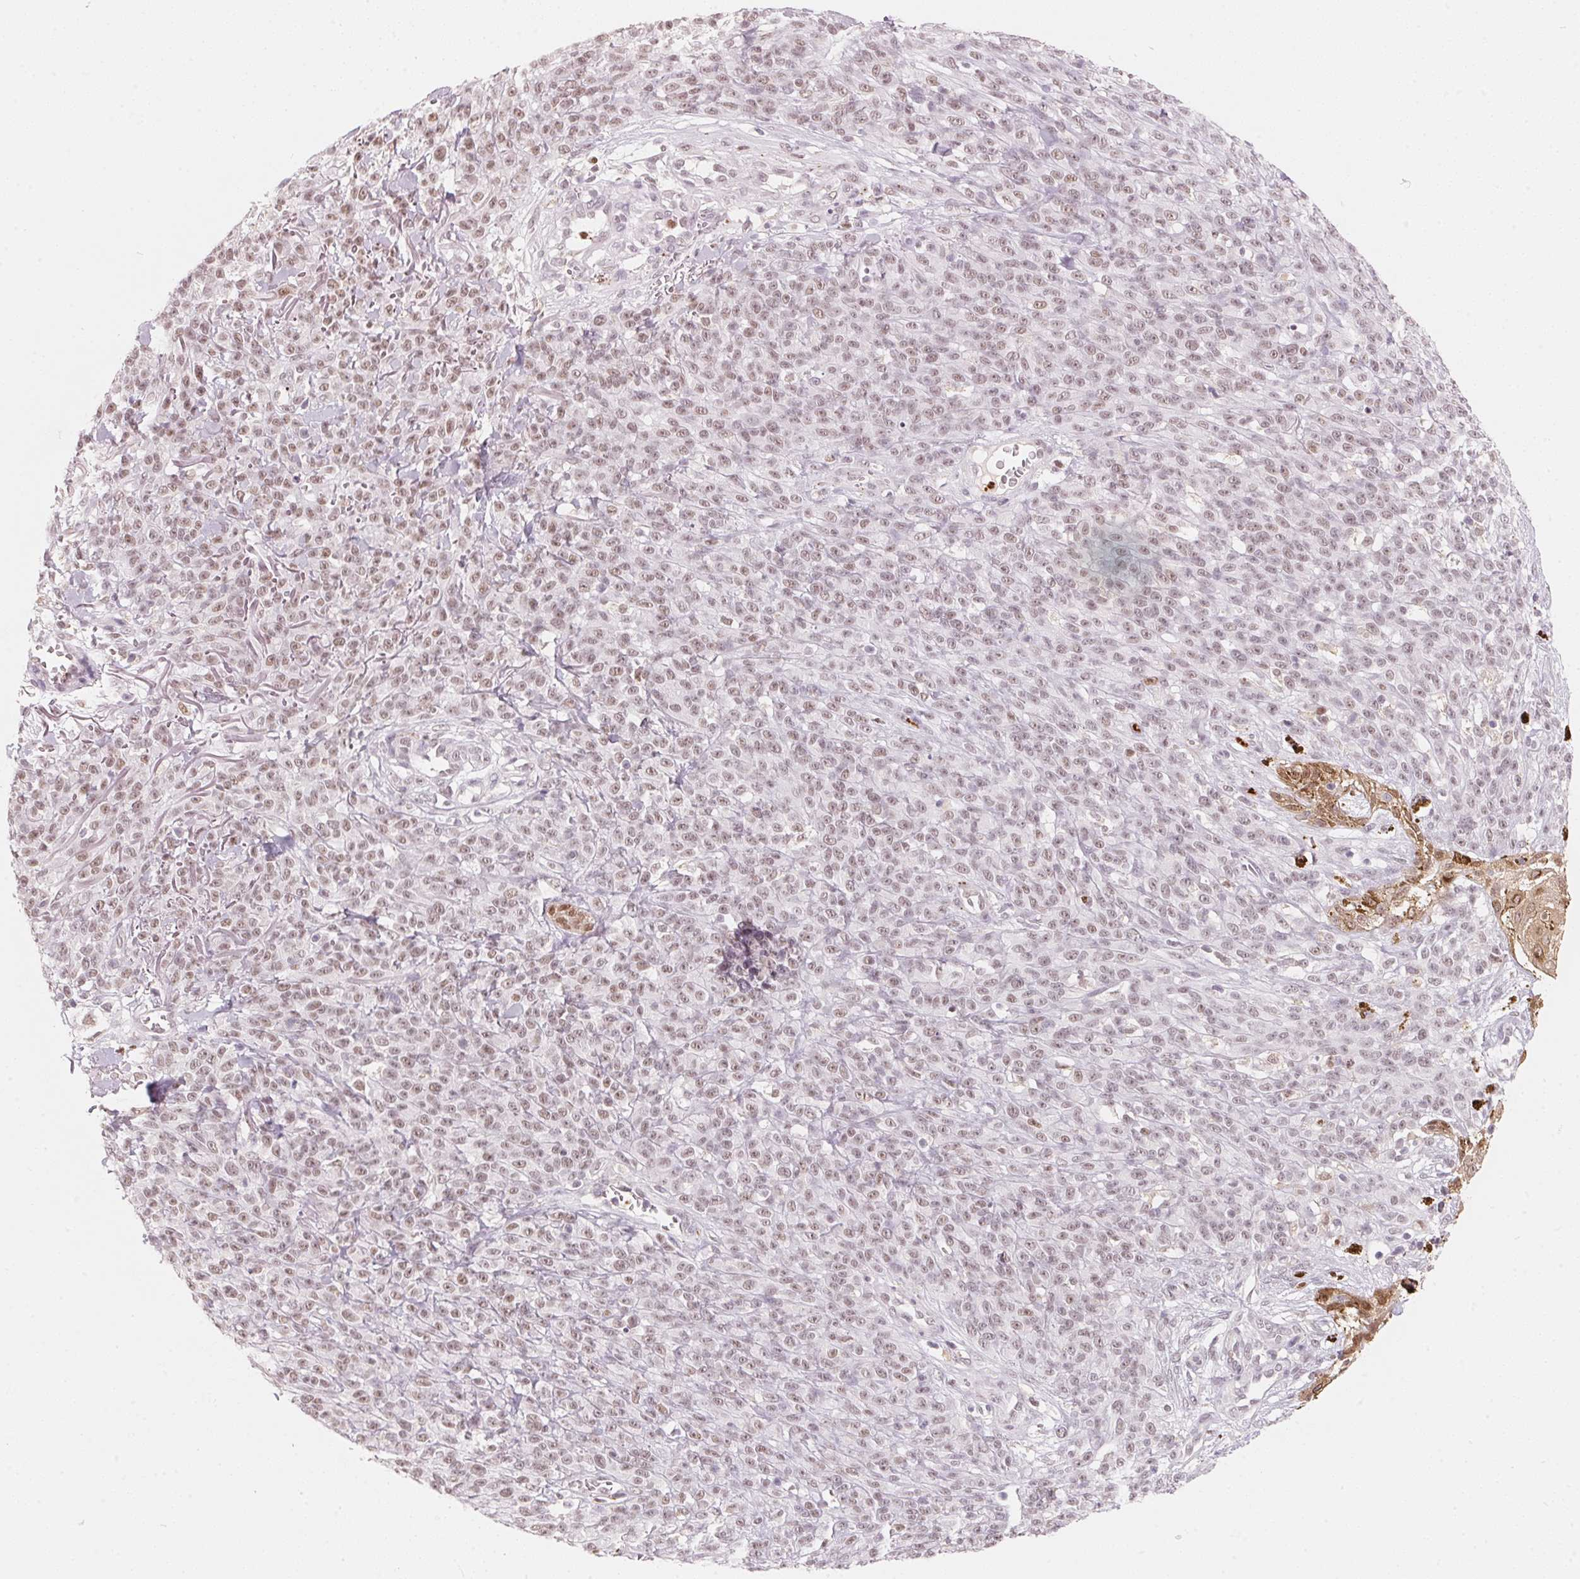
{"staining": {"intensity": "weak", "quantity": ">75%", "location": "nuclear"}, "tissue": "melanoma", "cell_type": "Tumor cells", "image_type": "cancer", "snomed": [{"axis": "morphology", "description": "Malignant melanoma, NOS"}, {"axis": "topography", "description": "Skin"}, {"axis": "topography", "description": "Skin of trunk"}], "caption": "Melanoma stained for a protein shows weak nuclear positivity in tumor cells. The protein of interest is shown in brown color, while the nuclei are stained blue.", "gene": "ARHGAP22", "patient": {"sex": "male", "age": 74}}